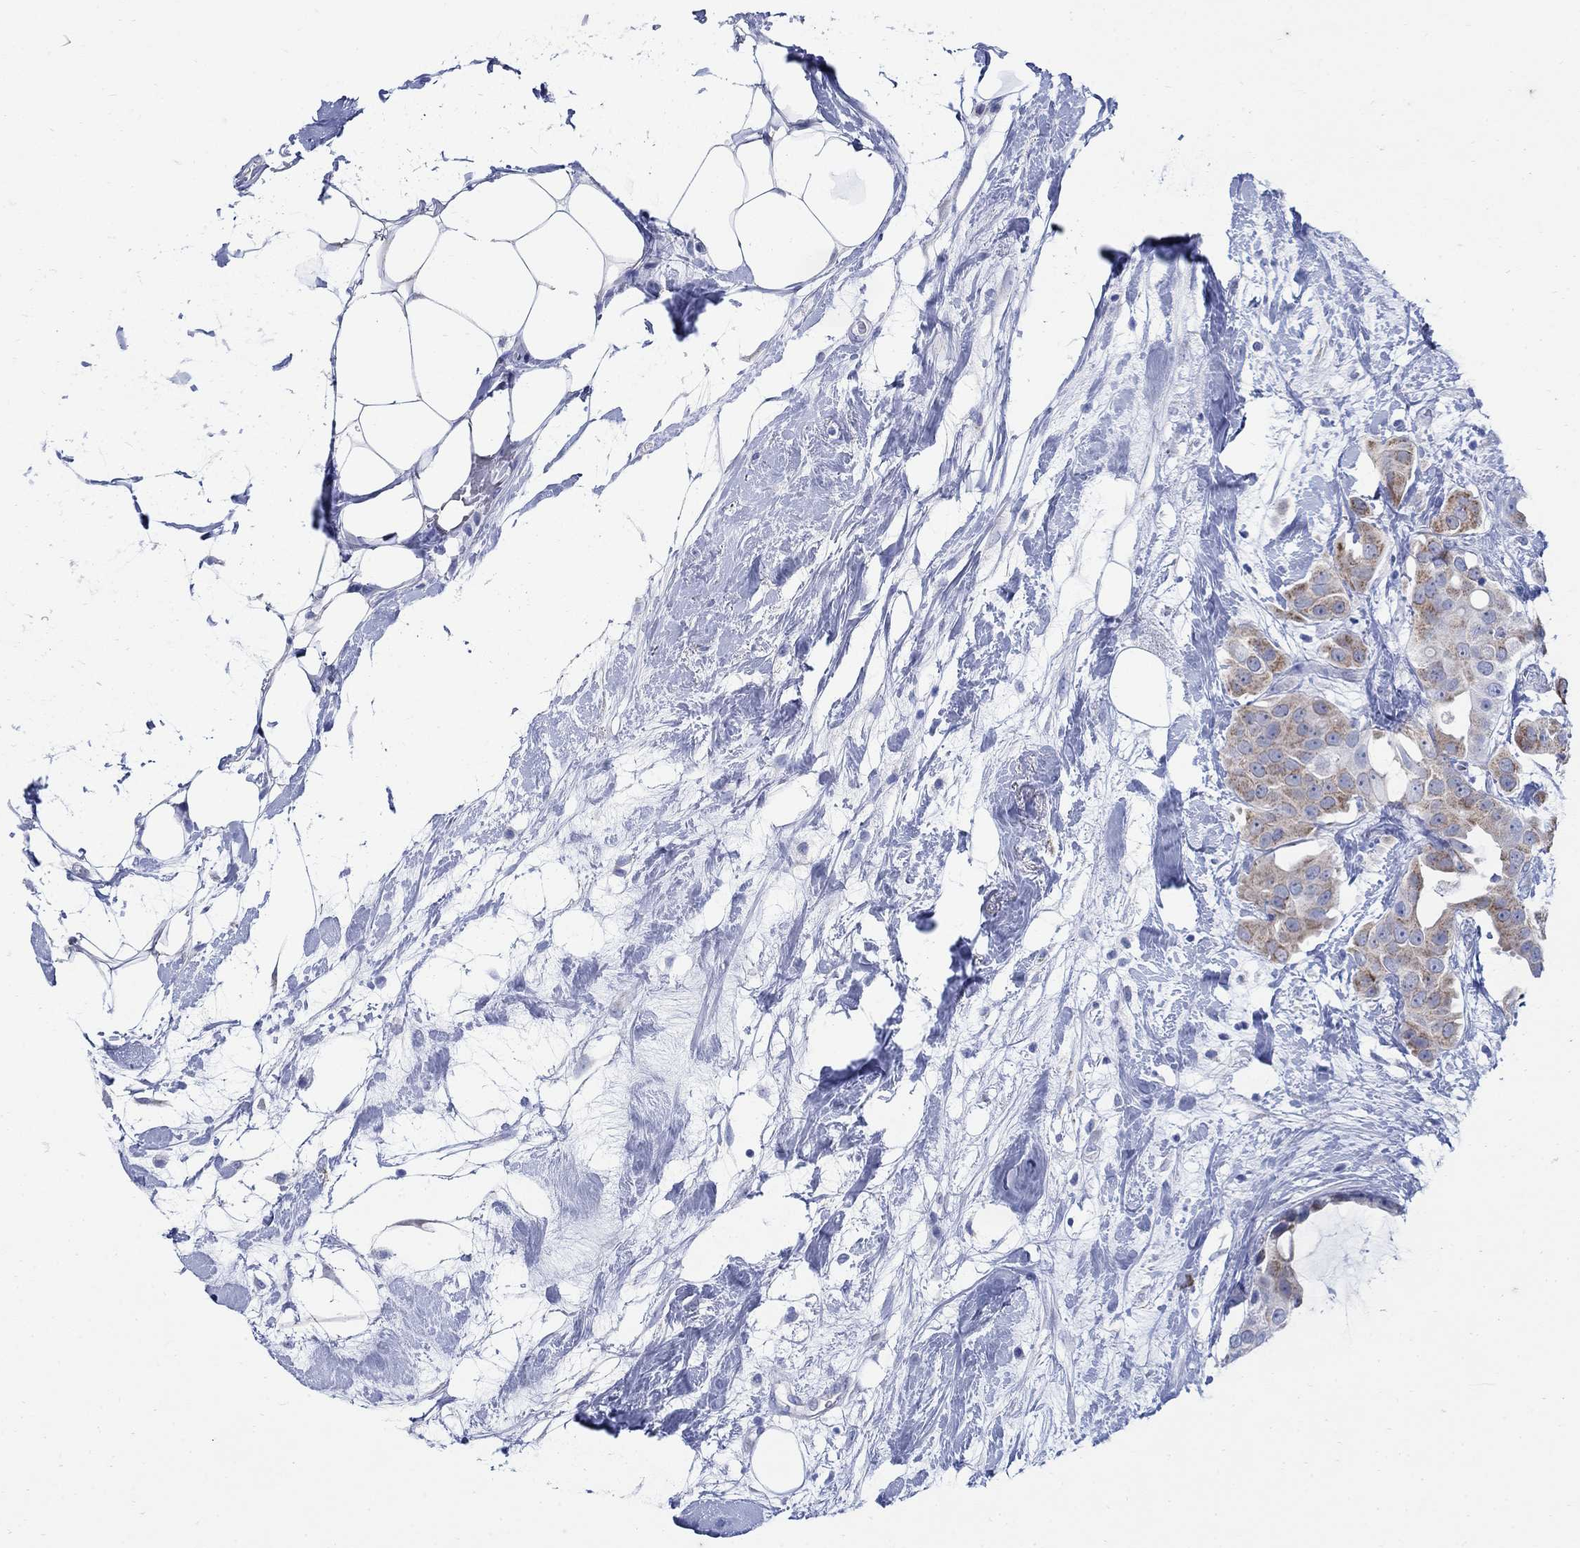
{"staining": {"intensity": "moderate", "quantity": "25%-75%", "location": "cytoplasmic/membranous"}, "tissue": "breast cancer", "cell_type": "Tumor cells", "image_type": "cancer", "snomed": [{"axis": "morphology", "description": "Duct carcinoma"}, {"axis": "topography", "description": "Breast"}], "caption": "Immunohistochemical staining of infiltrating ductal carcinoma (breast) shows moderate cytoplasmic/membranous protein positivity in about 25%-75% of tumor cells. Using DAB (3,3'-diaminobenzidine) (brown) and hematoxylin (blue) stains, captured at high magnification using brightfield microscopy.", "gene": "ZDHHC14", "patient": {"sex": "female", "age": 45}}